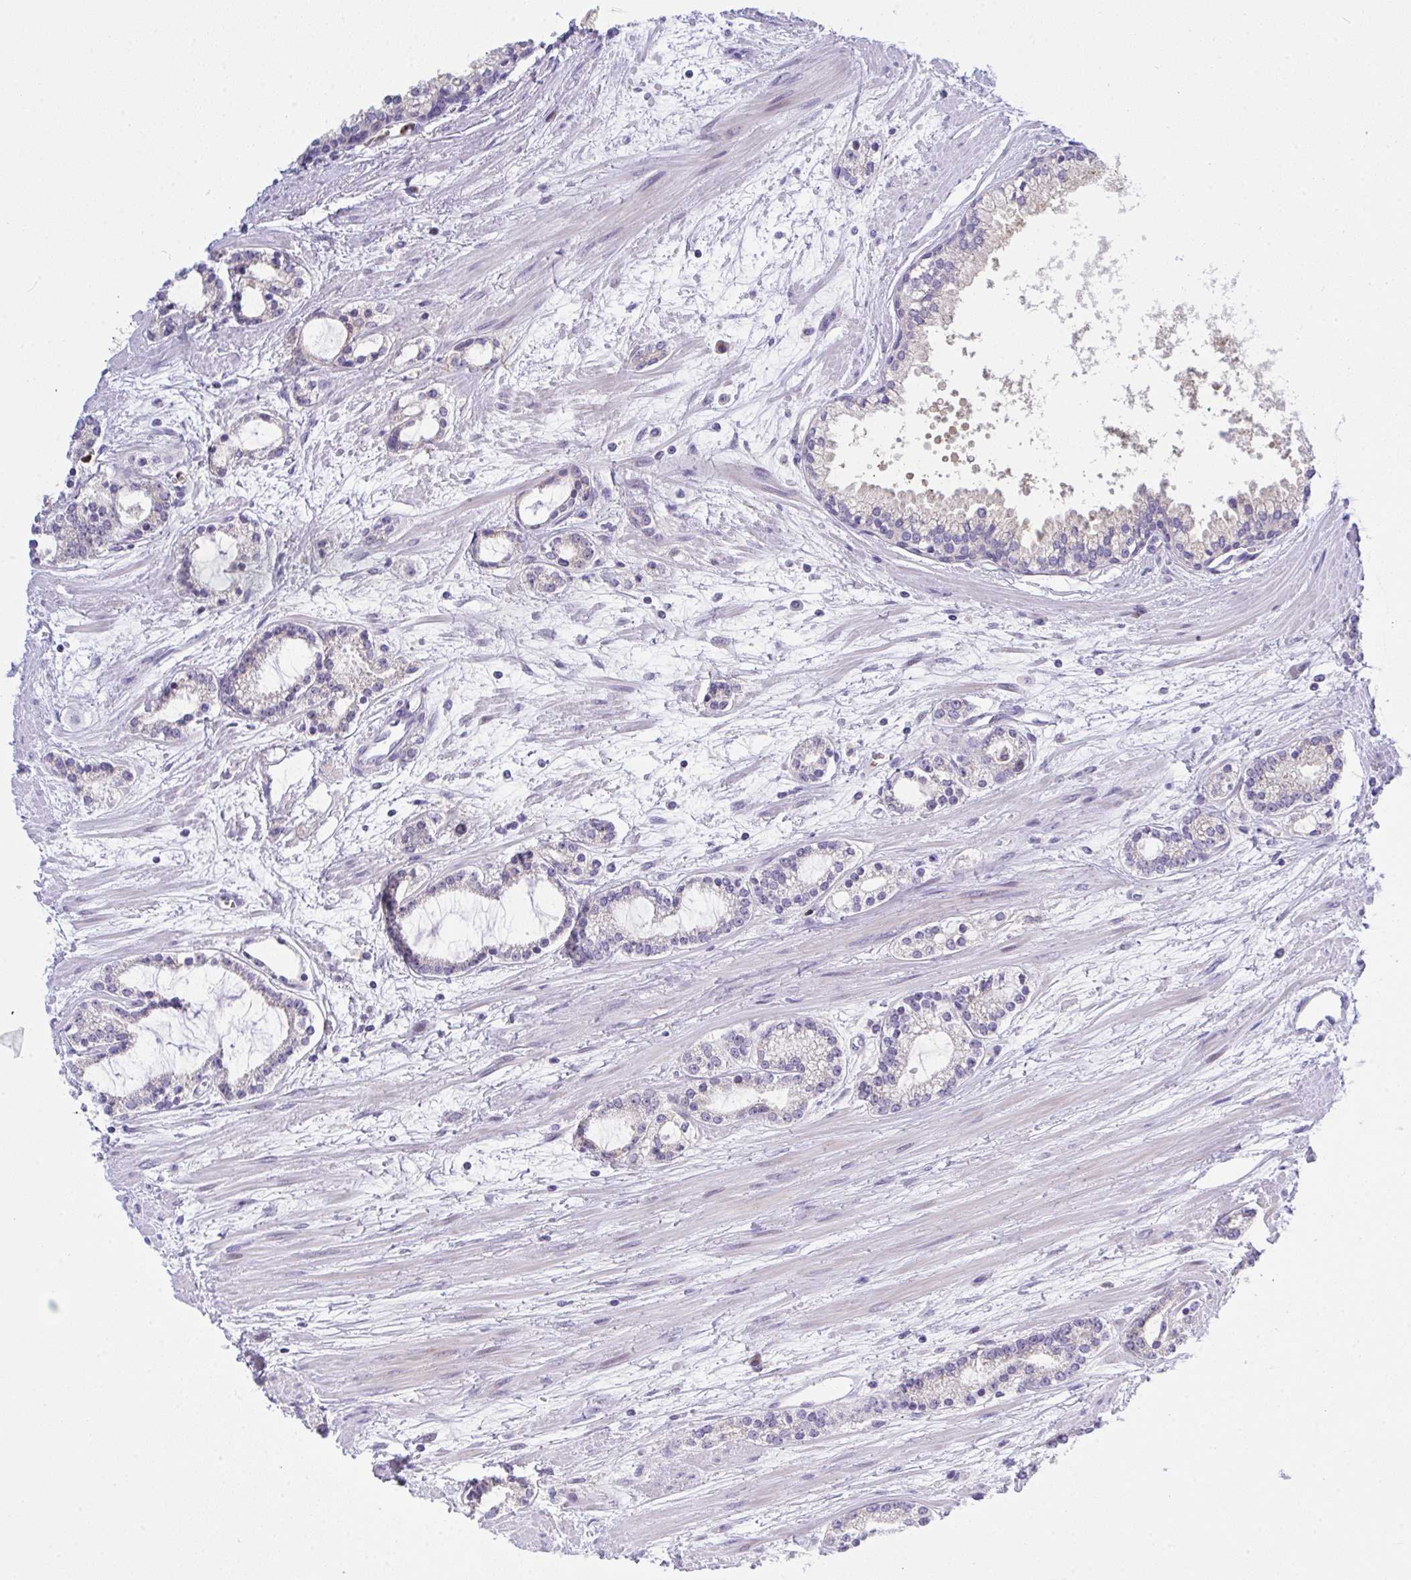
{"staining": {"intensity": "negative", "quantity": "none", "location": "none"}, "tissue": "prostate cancer", "cell_type": "Tumor cells", "image_type": "cancer", "snomed": [{"axis": "morphology", "description": "Adenocarcinoma, Medium grade"}, {"axis": "topography", "description": "Prostate"}], "caption": "IHC of human prostate adenocarcinoma (medium-grade) displays no positivity in tumor cells.", "gene": "ZNF554", "patient": {"sex": "male", "age": 57}}